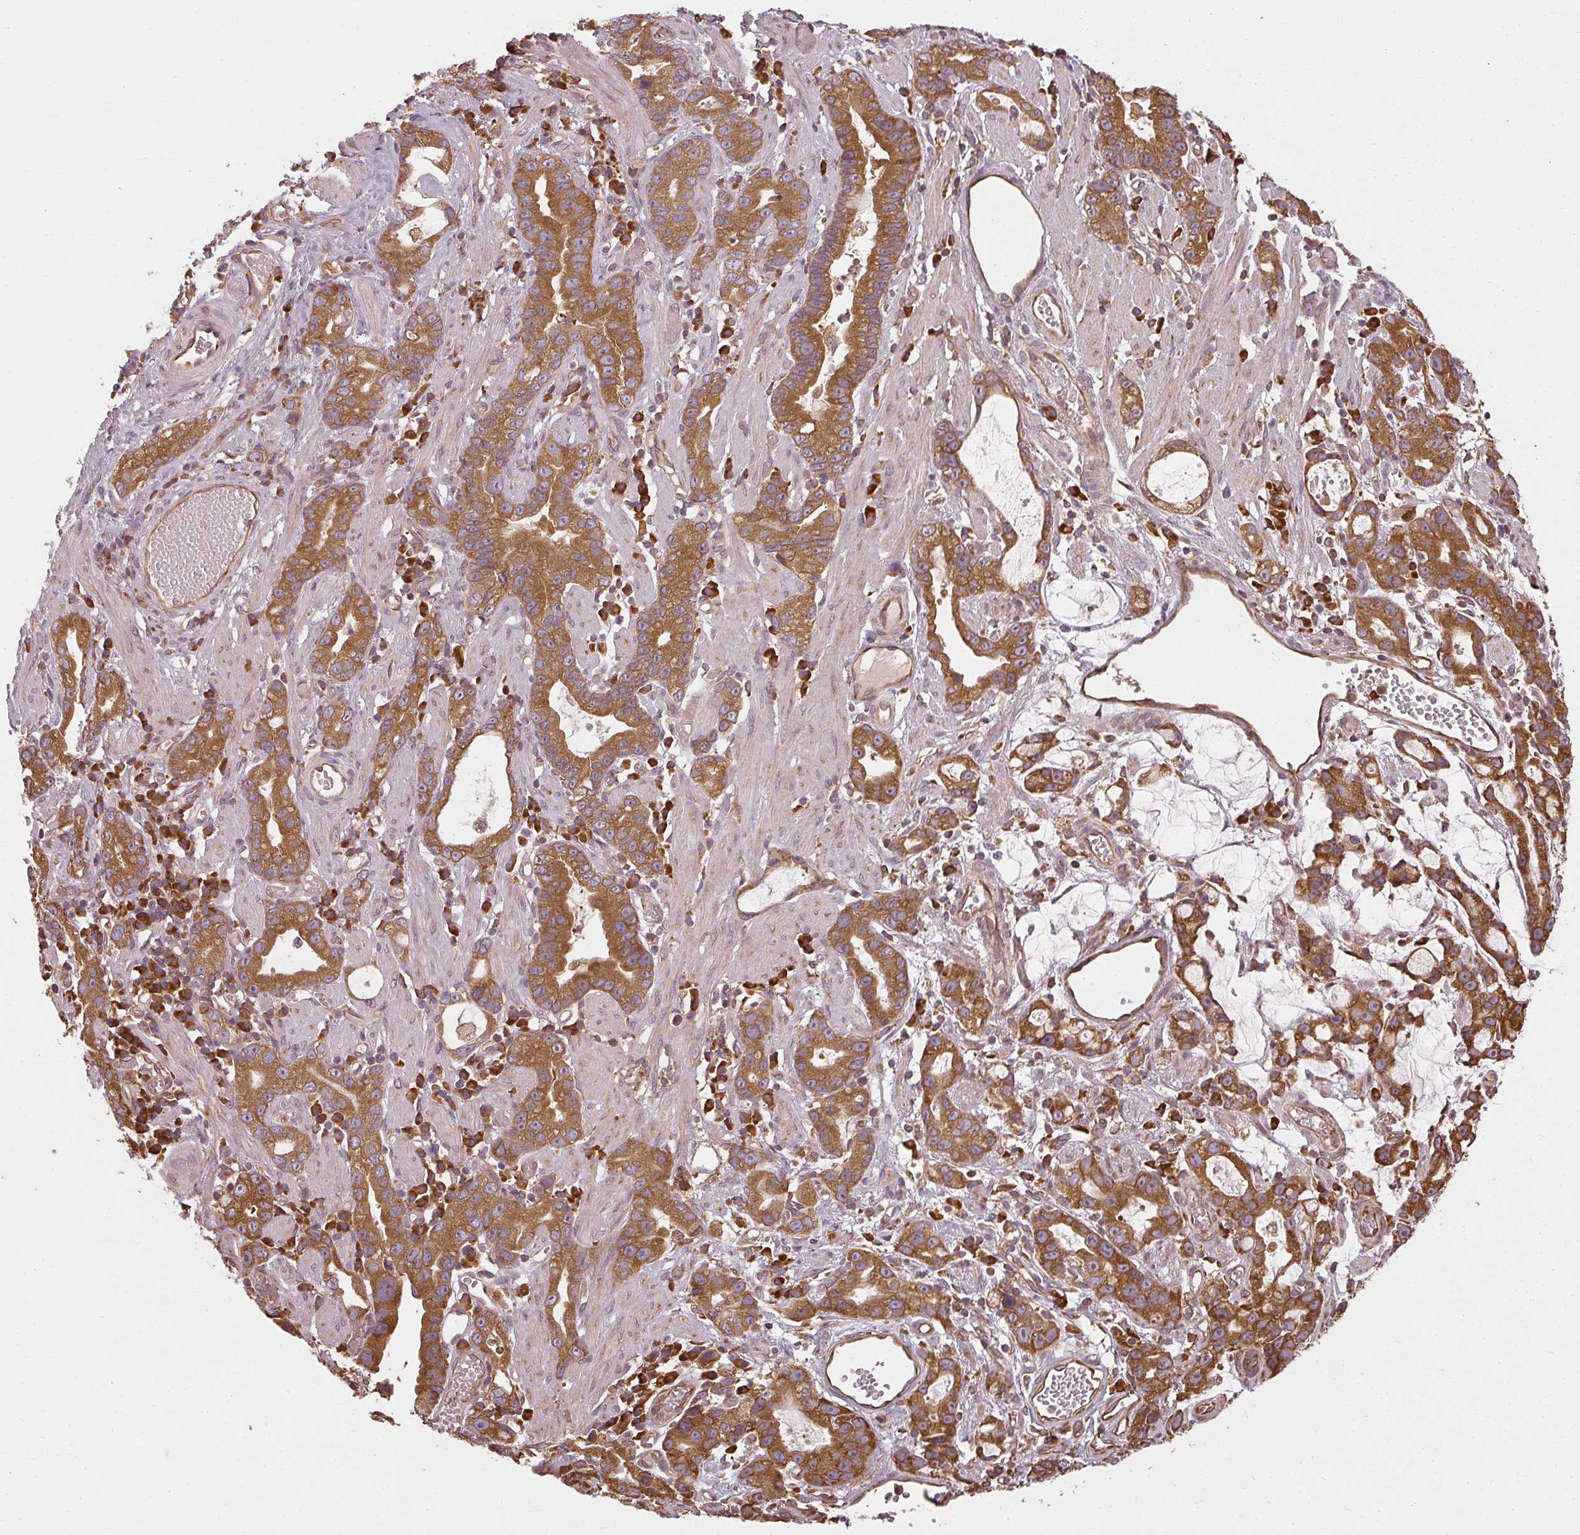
{"staining": {"intensity": "strong", "quantity": ">75%", "location": "cytoplasmic/membranous"}, "tissue": "stomach cancer", "cell_type": "Tumor cells", "image_type": "cancer", "snomed": [{"axis": "morphology", "description": "Adenocarcinoma, NOS"}, {"axis": "topography", "description": "Stomach"}], "caption": "An image of stomach cancer stained for a protein exhibits strong cytoplasmic/membranous brown staining in tumor cells.", "gene": "RPL24", "patient": {"sex": "male", "age": 55}}